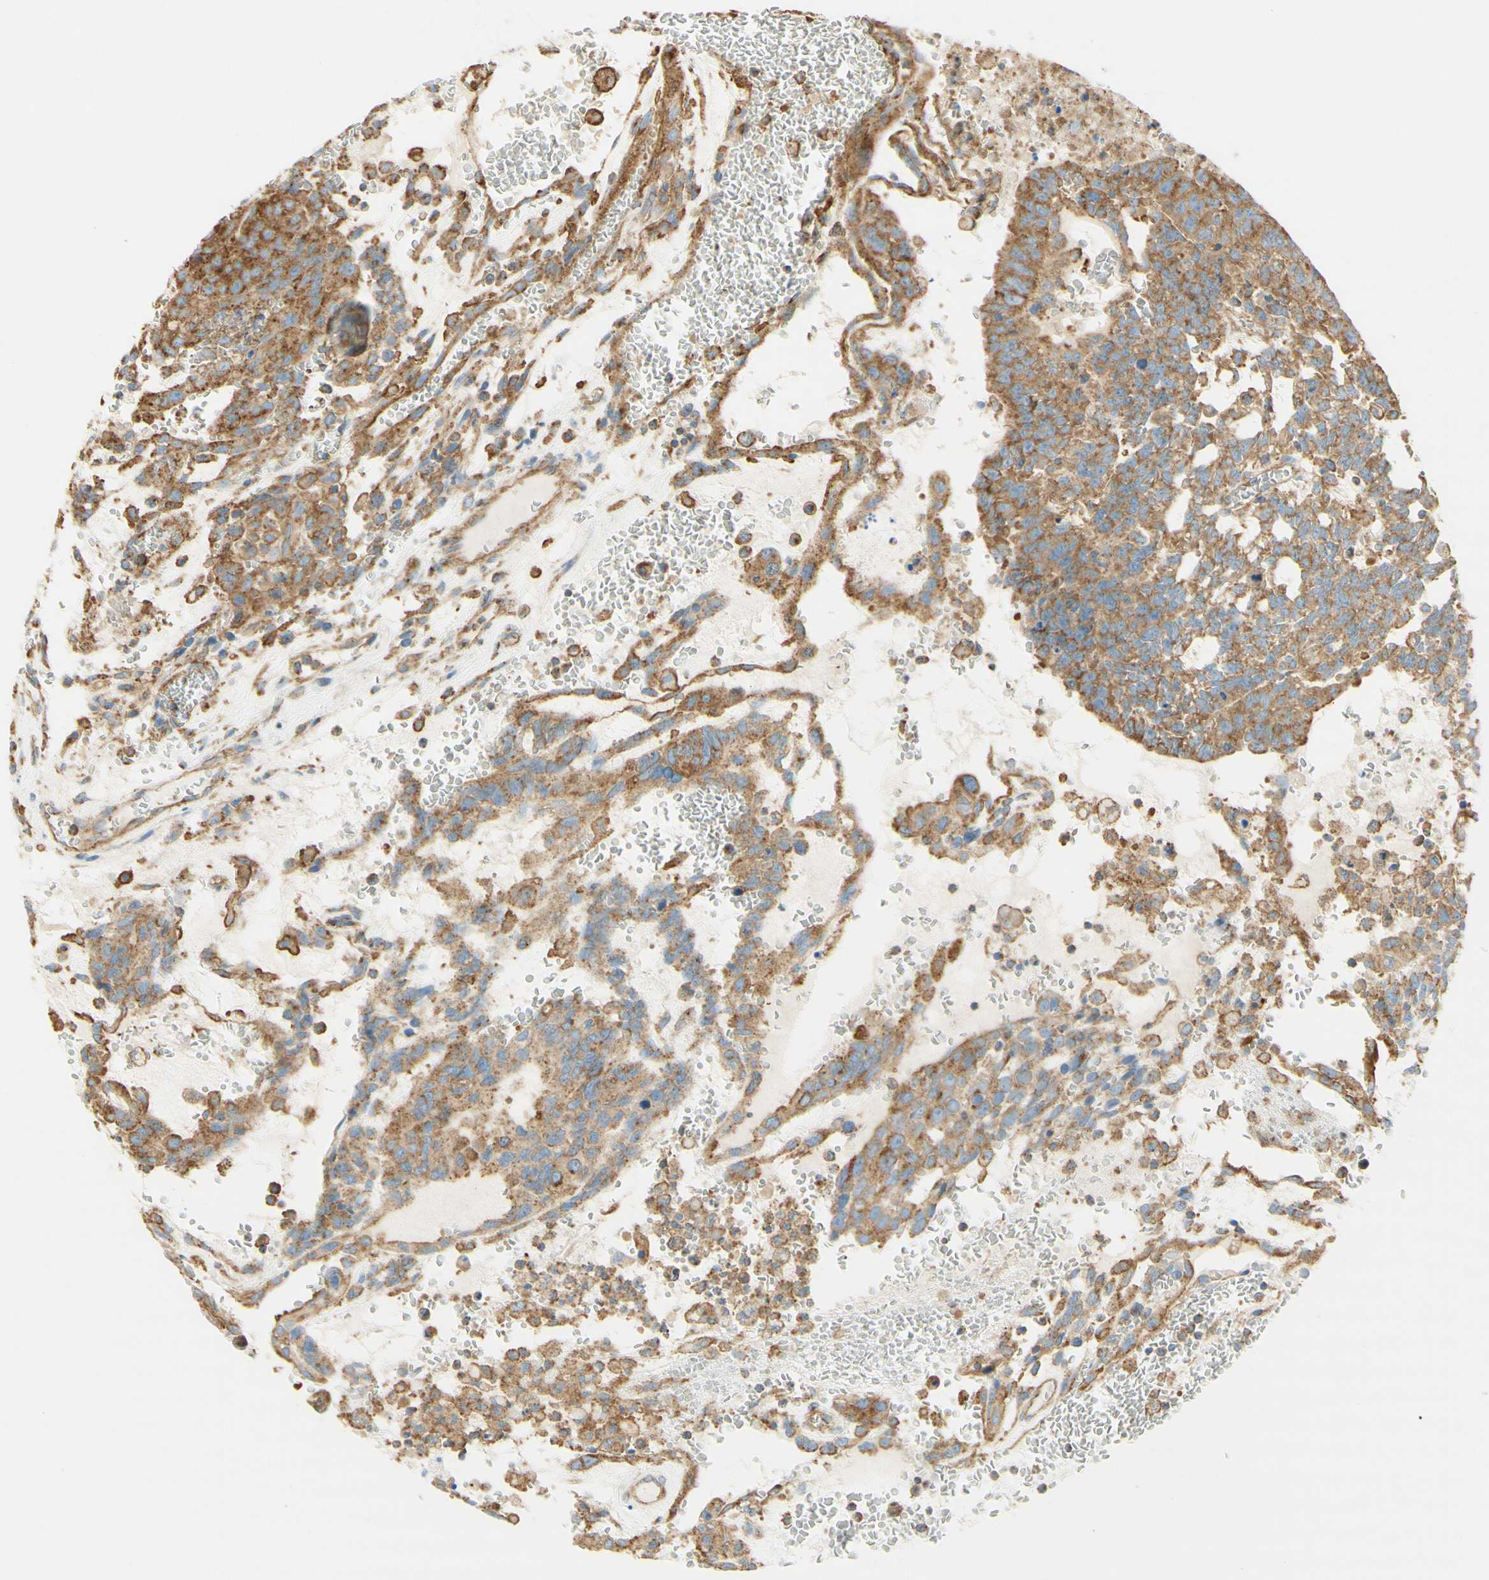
{"staining": {"intensity": "moderate", "quantity": ">75%", "location": "cytoplasmic/membranous"}, "tissue": "testis cancer", "cell_type": "Tumor cells", "image_type": "cancer", "snomed": [{"axis": "morphology", "description": "Seminoma, NOS"}, {"axis": "morphology", "description": "Carcinoma, Embryonal, NOS"}, {"axis": "topography", "description": "Testis"}], "caption": "Immunohistochemical staining of testis cancer exhibits medium levels of moderate cytoplasmic/membranous protein expression in about >75% of tumor cells.", "gene": "CLTC", "patient": {"sex": "male", "age": 52}}